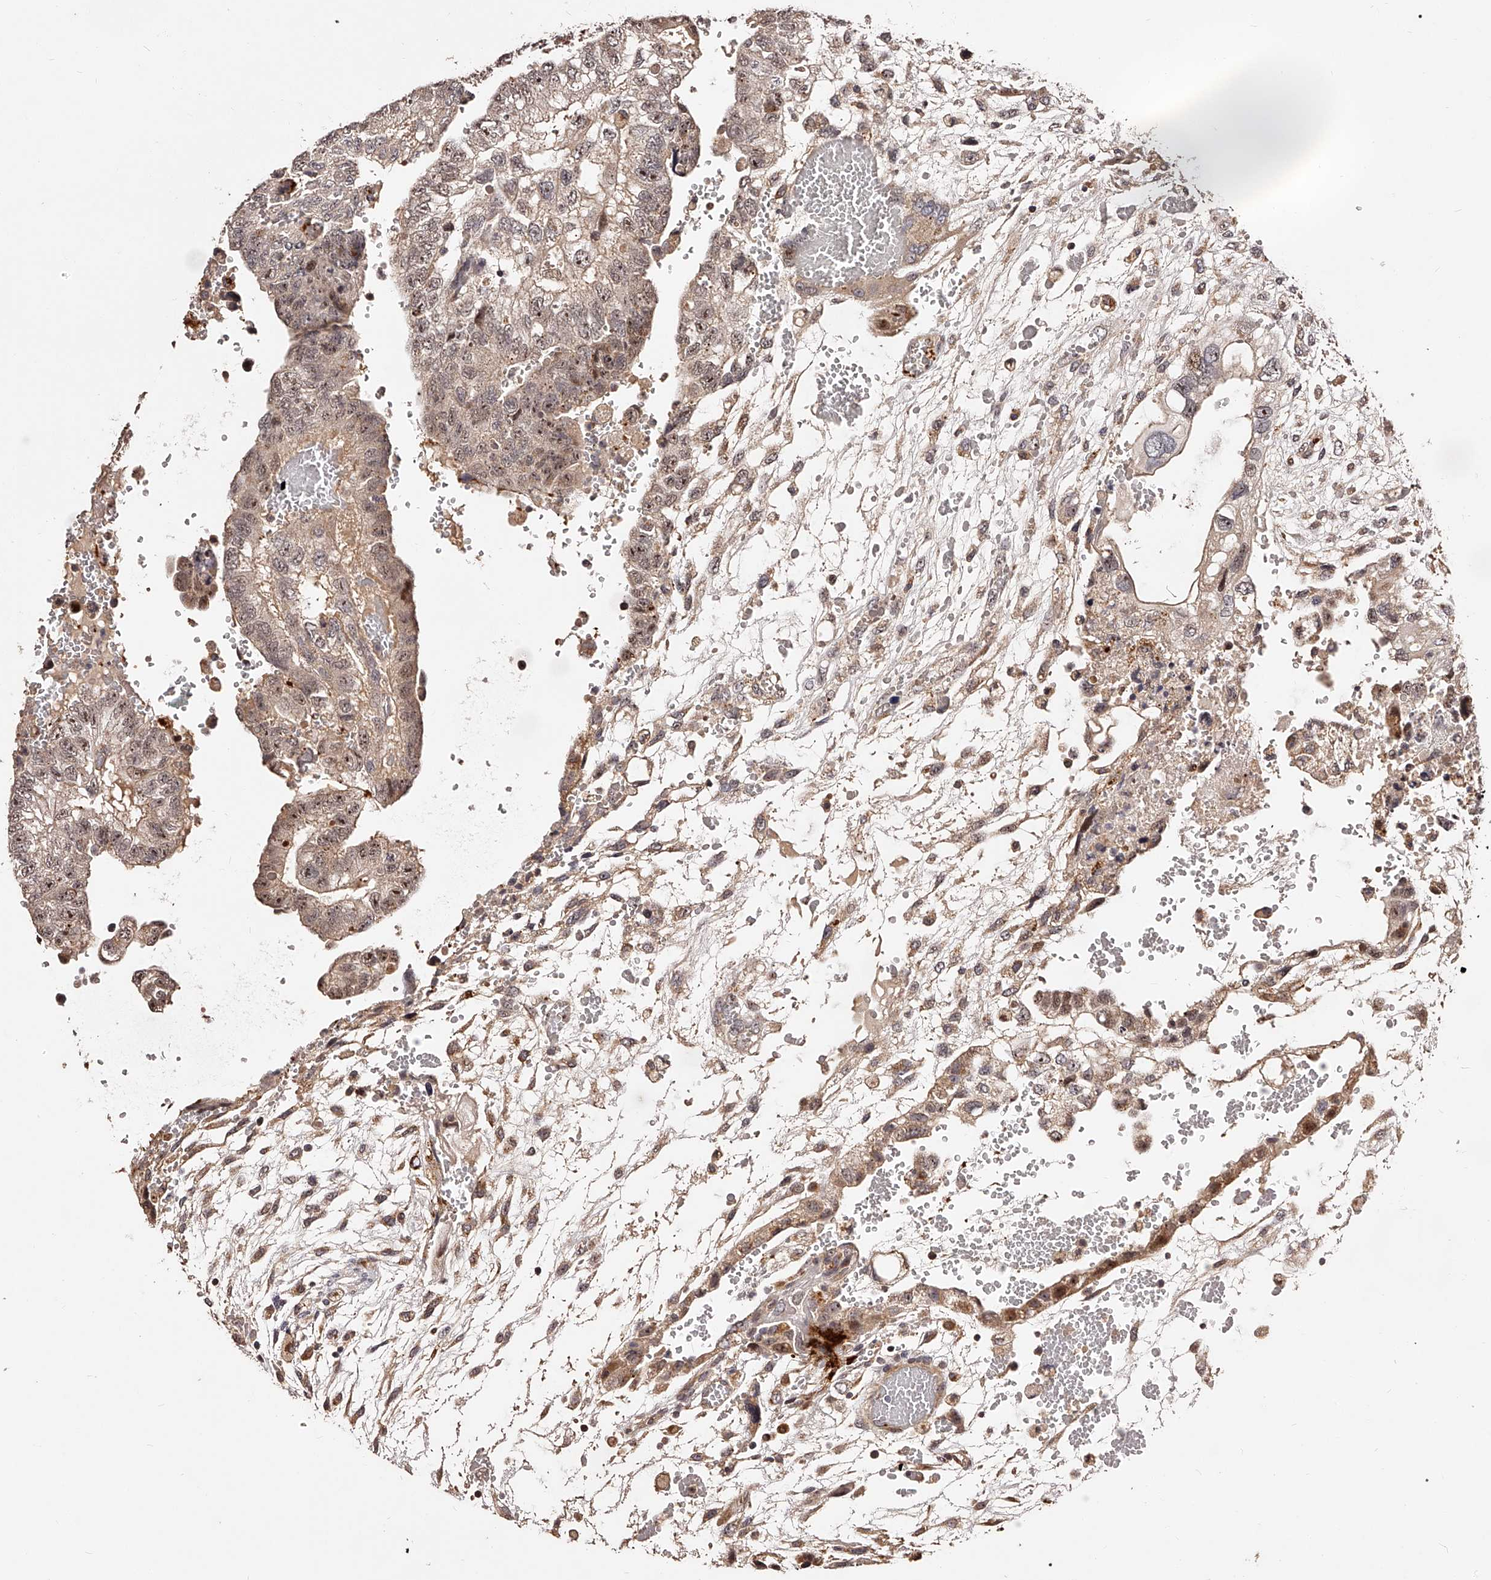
{"staining": {"intensity": "moderate", "quantity": ">75%", "location": "cytoplasmic/membranous,nuclear"}, "tissue": "testis cancer", "cell_type": "Tumor cells", "image_type": "cancer", "snomed": [{"axis": "morphology", "description": "Carcinoma, Embryonal, NOS"}, {"axis": "topography", "description": "Testis"}], "caption": "Immunohistochemical staining of testis cancer demonstrates medium levels of moderate cytoplasmic/membranous and nuclear positivity in approximately >75% of tumor cells.", "gene": "ZNF502", "patient": {"sex": "male", "age": 36}}